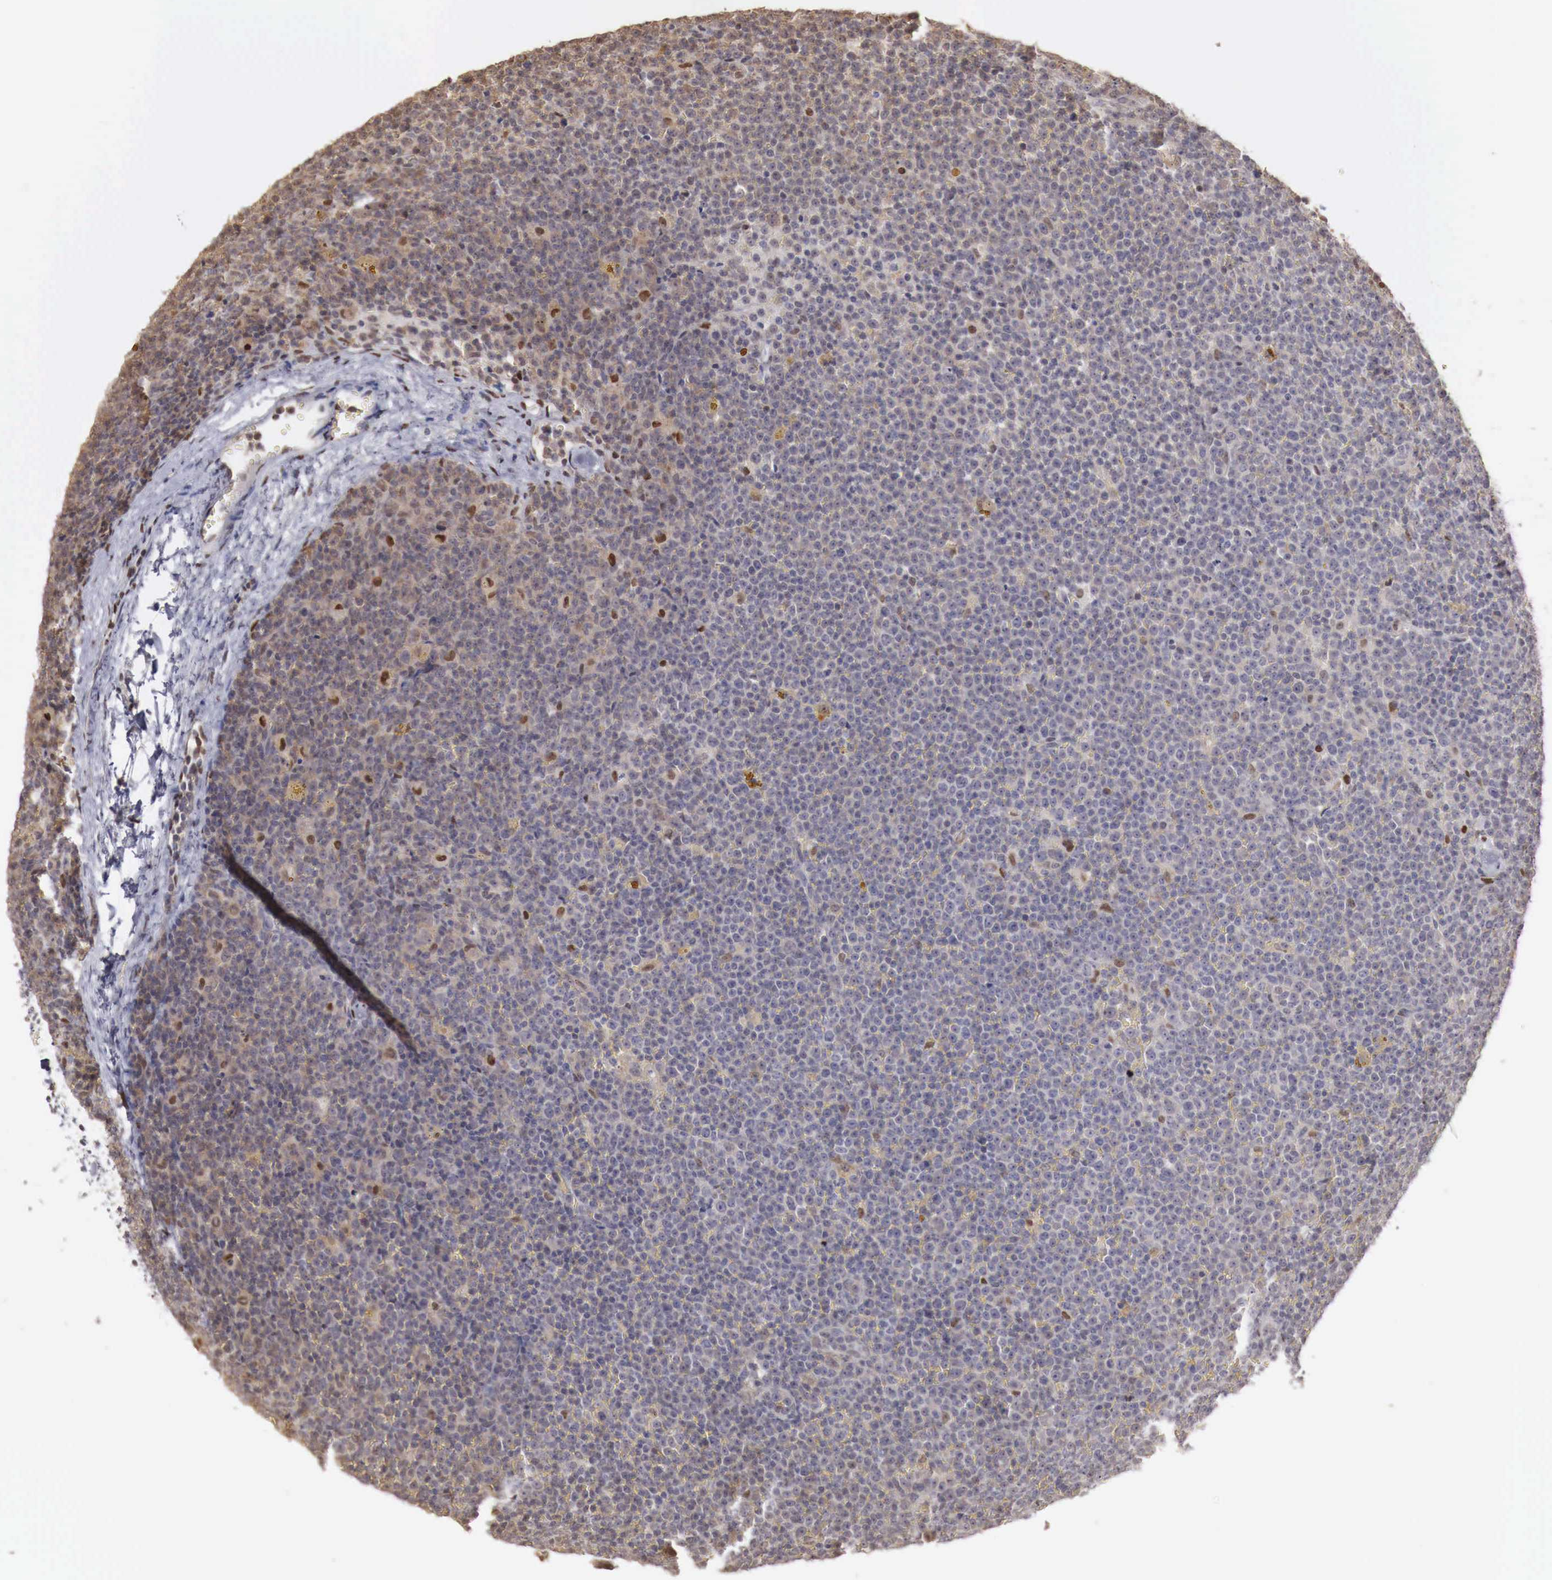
{"staining": {"intensity": "moderate", "quantity": "<25%", "location": "nuclear"}, "tissue": "lymphoma", "cell_type": "Tumor cells", "image_type": "cancer", "snomed": [{"axis": "morphology", "description": "Malignant lymphoma, non-Hodgkin's type, Low grade"}, {"axis": "topography", "description": "Lymph node"}], "caption": "A brown stain labels moderate nuclear staining of a protein in human malignant lymphoma, non-Hodgkin's type (low-grade) tumor cells.", "gene": "KHDRBS2", "patient": {"sex": "male", "age": 50}}